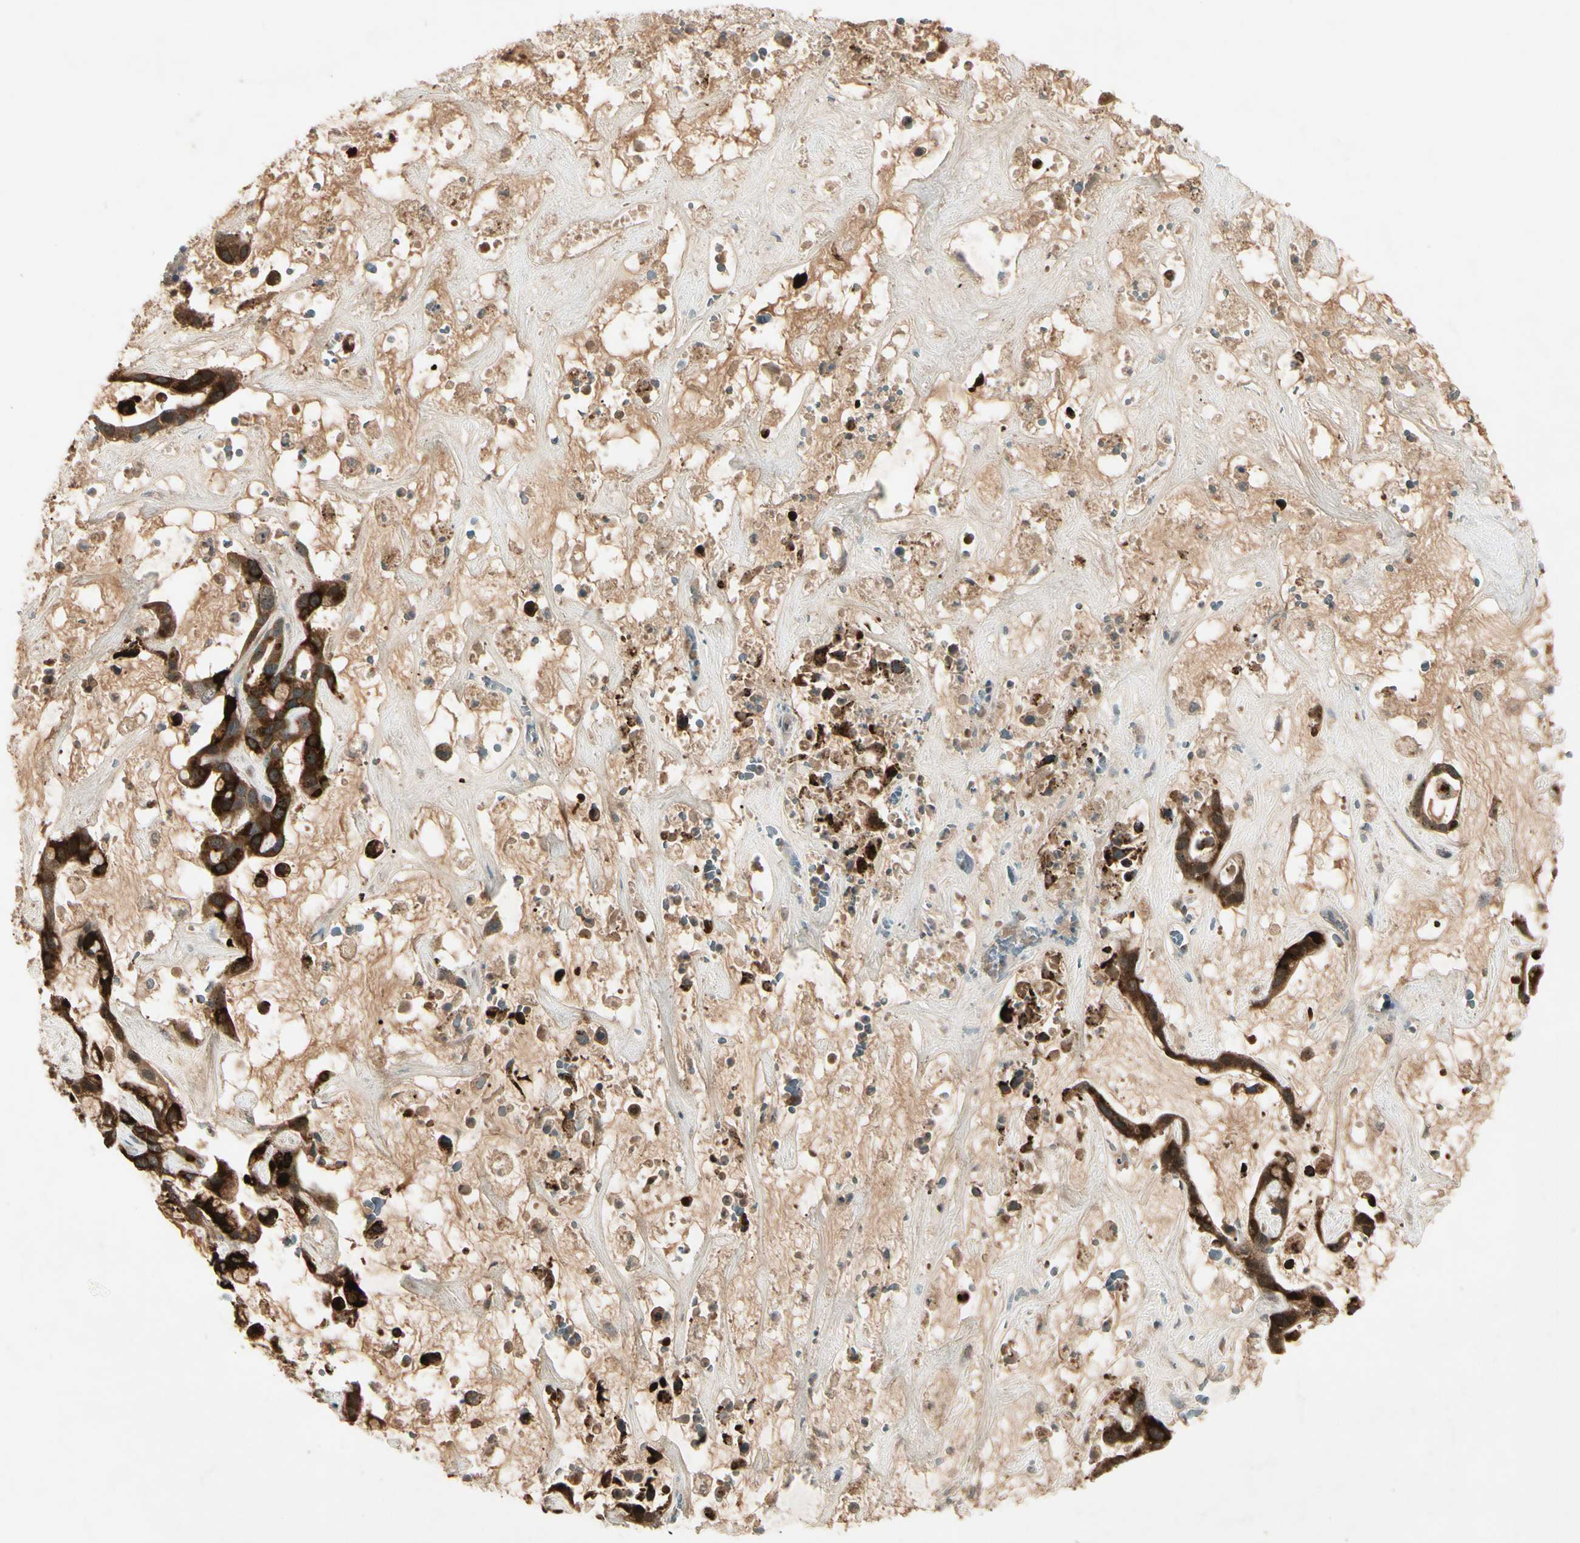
{"staining": {"intensity": "strong", "quantity": ">75%", "location": "cytoplasmic/membranous"}, "tissue": "liver cancer", "cell_type": "Tumor cells", "image_type": "cancer", "snomed": [{"axis": "morphology", "description": "Cholangiocarcinoma"}, {"axis": "topography", "description": "Liver"}], "caption": "Protein expression analysis of liver cholangiocarcinoma exhibits strong cytoplasmic/membranous expression in about >75% of tumor cells. The protein of interest is stained brown, and the nuclei are stained in blue (DAB (3,3'-diaminobenzidine) IHC with brightfield microscopy, high magnification).", "gene": "FHDC1", "patient": {"sex": "female", "age": 65}}